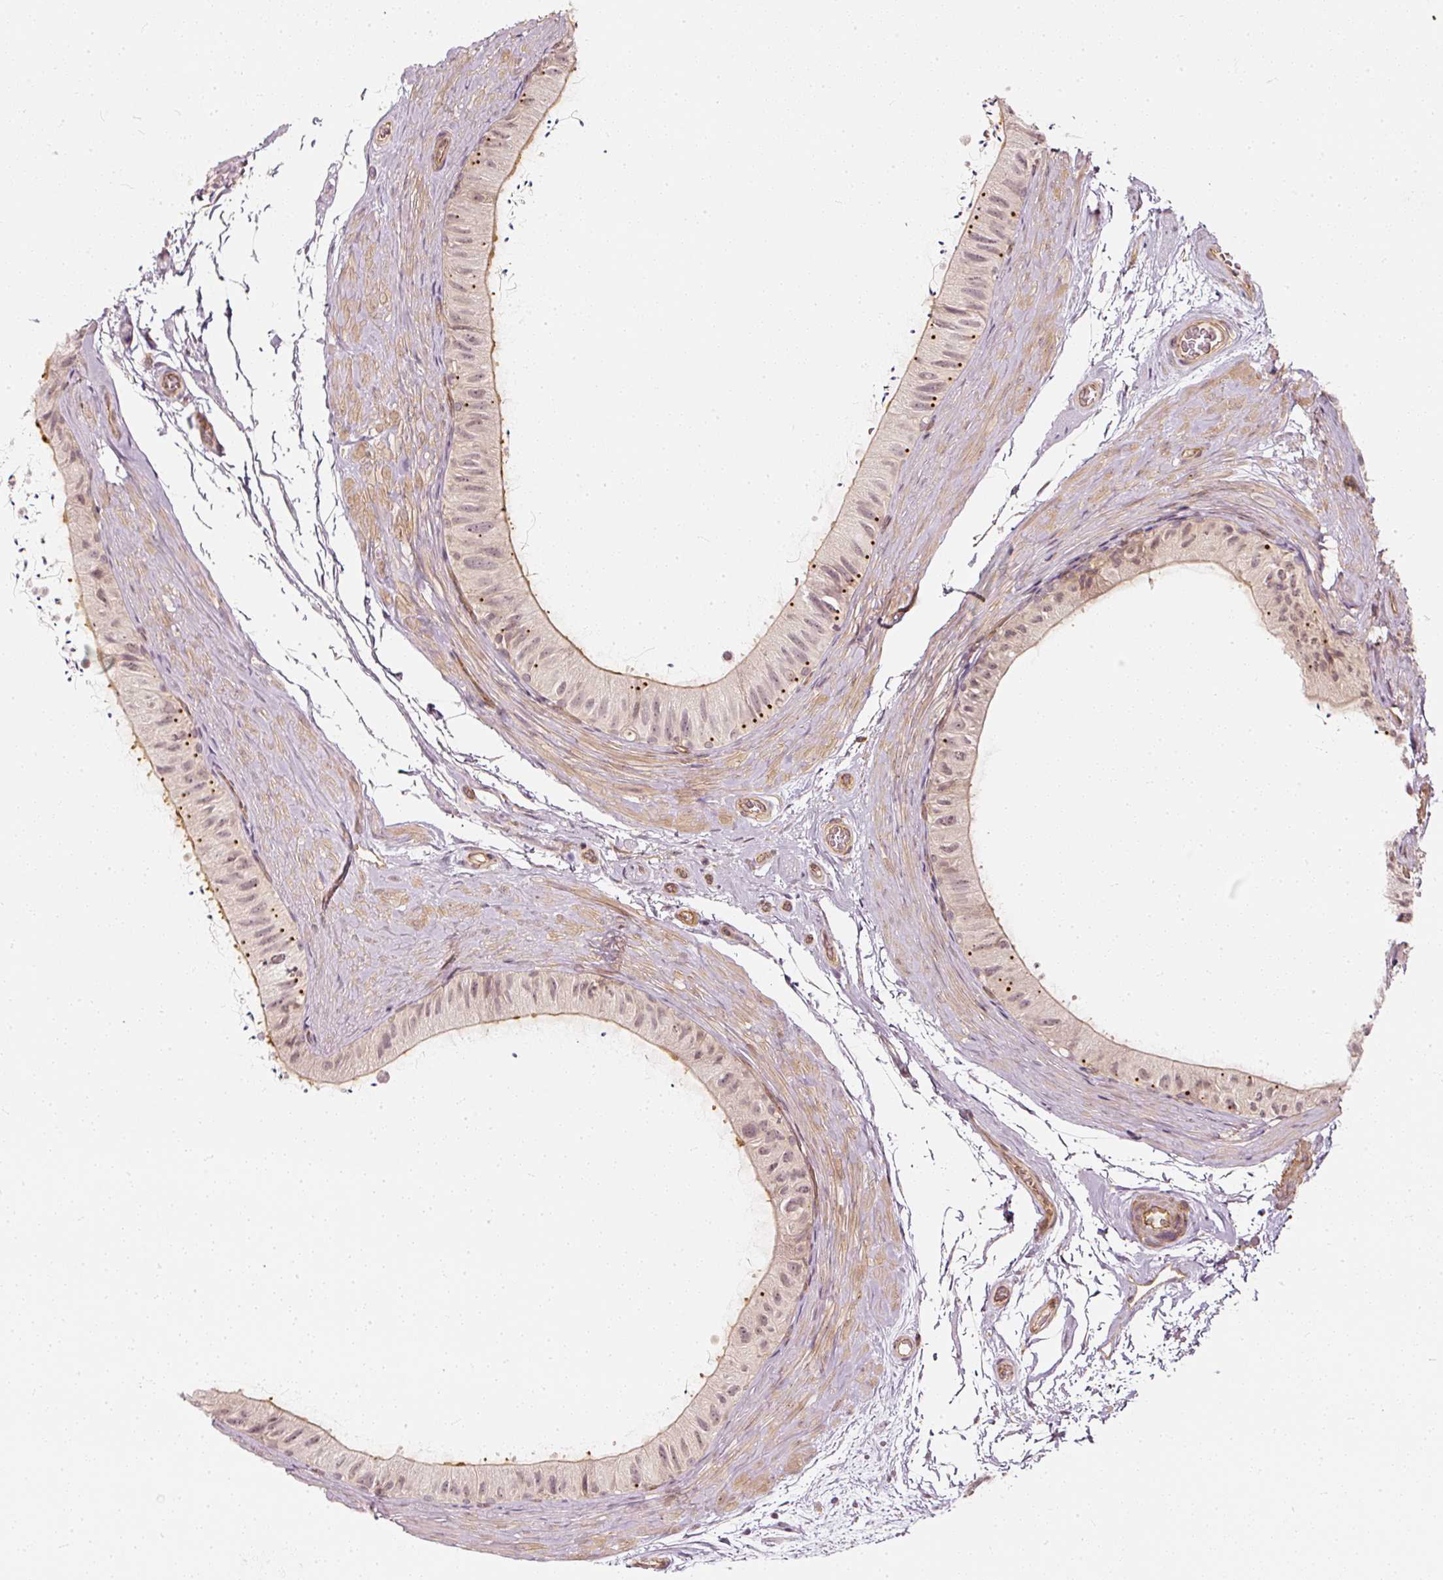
{"staining": {"intensity": "moderate", "quantity": "<25%", "location": "cytoplasmic/membranous"}, "tissue": "epididymis", "cell_type": "Glandular cells", "image_type": "normal", "snomed": [{"axis": "morphology", "description": "Normal tissue, NOS"}, {"axis": "topography", "description": "Epididymis"}], "caption": "IHC histopathology image of benign epididymis stained for a protein (brown), which displays low levels of moderate cytoplasmic/membranous positivity in approximately <25% of glandular cells.", "gene": "DRD2", "patient": {"sex": "male", "age": 55}}